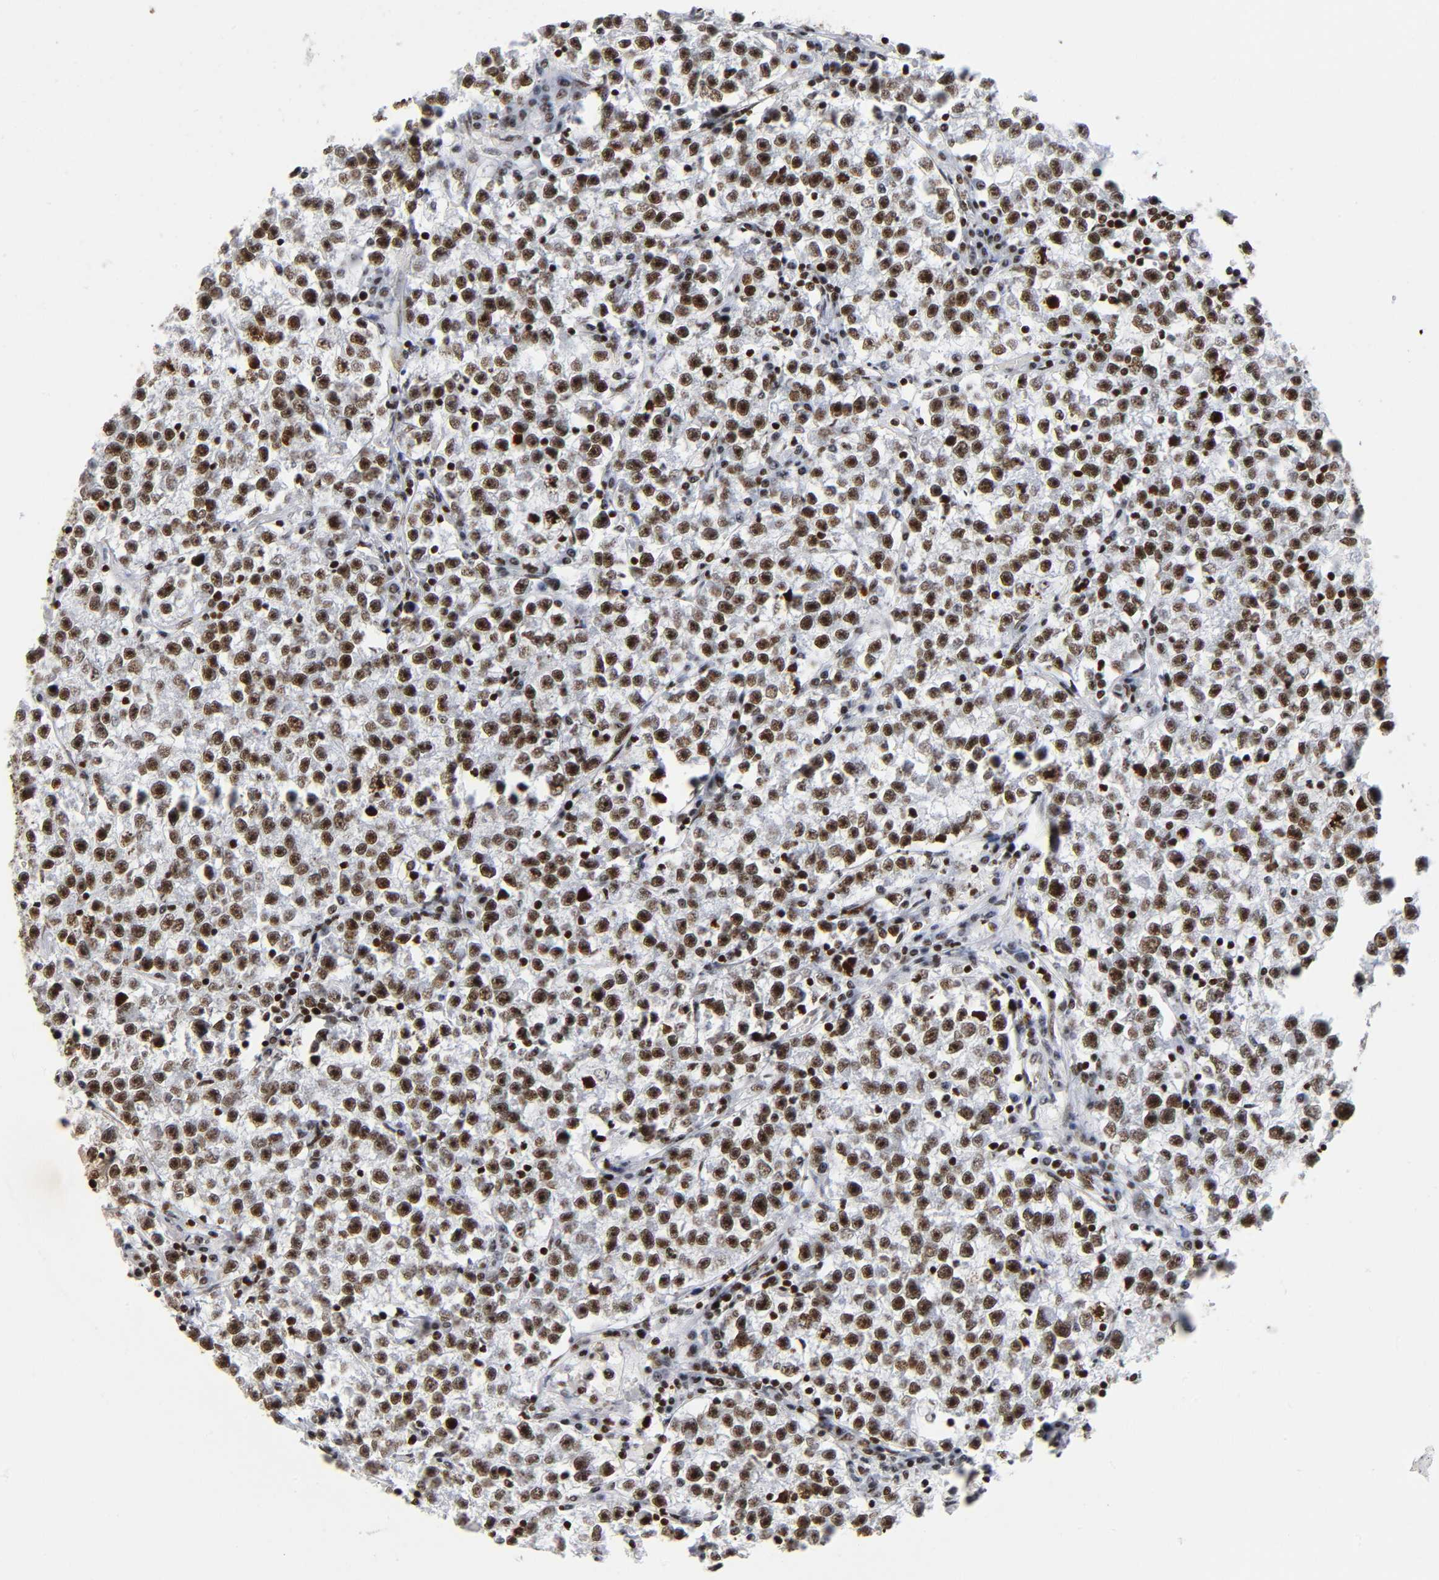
{"staining": {"intensity": "strong", "quantity": ">75%", "location": "nuclear"}, "tissue": "testis cancer", "cell_type": "Tumor cells", "image_type": "cancer", "snomed": [{"axis": "morphology", "description": "Seminoma, NOS"}, {"axis": "topography", "description": "Testis"}], "caption": "Brown immunohistochemical staining in human testis seminoma exhibits strong nuclear staining in about >75% of tumor cells. (DAB = brown stain, brightfield microscopy at high magnification).", "gene": "UBTF", "patient": {"sex": "male", "age": 22}}